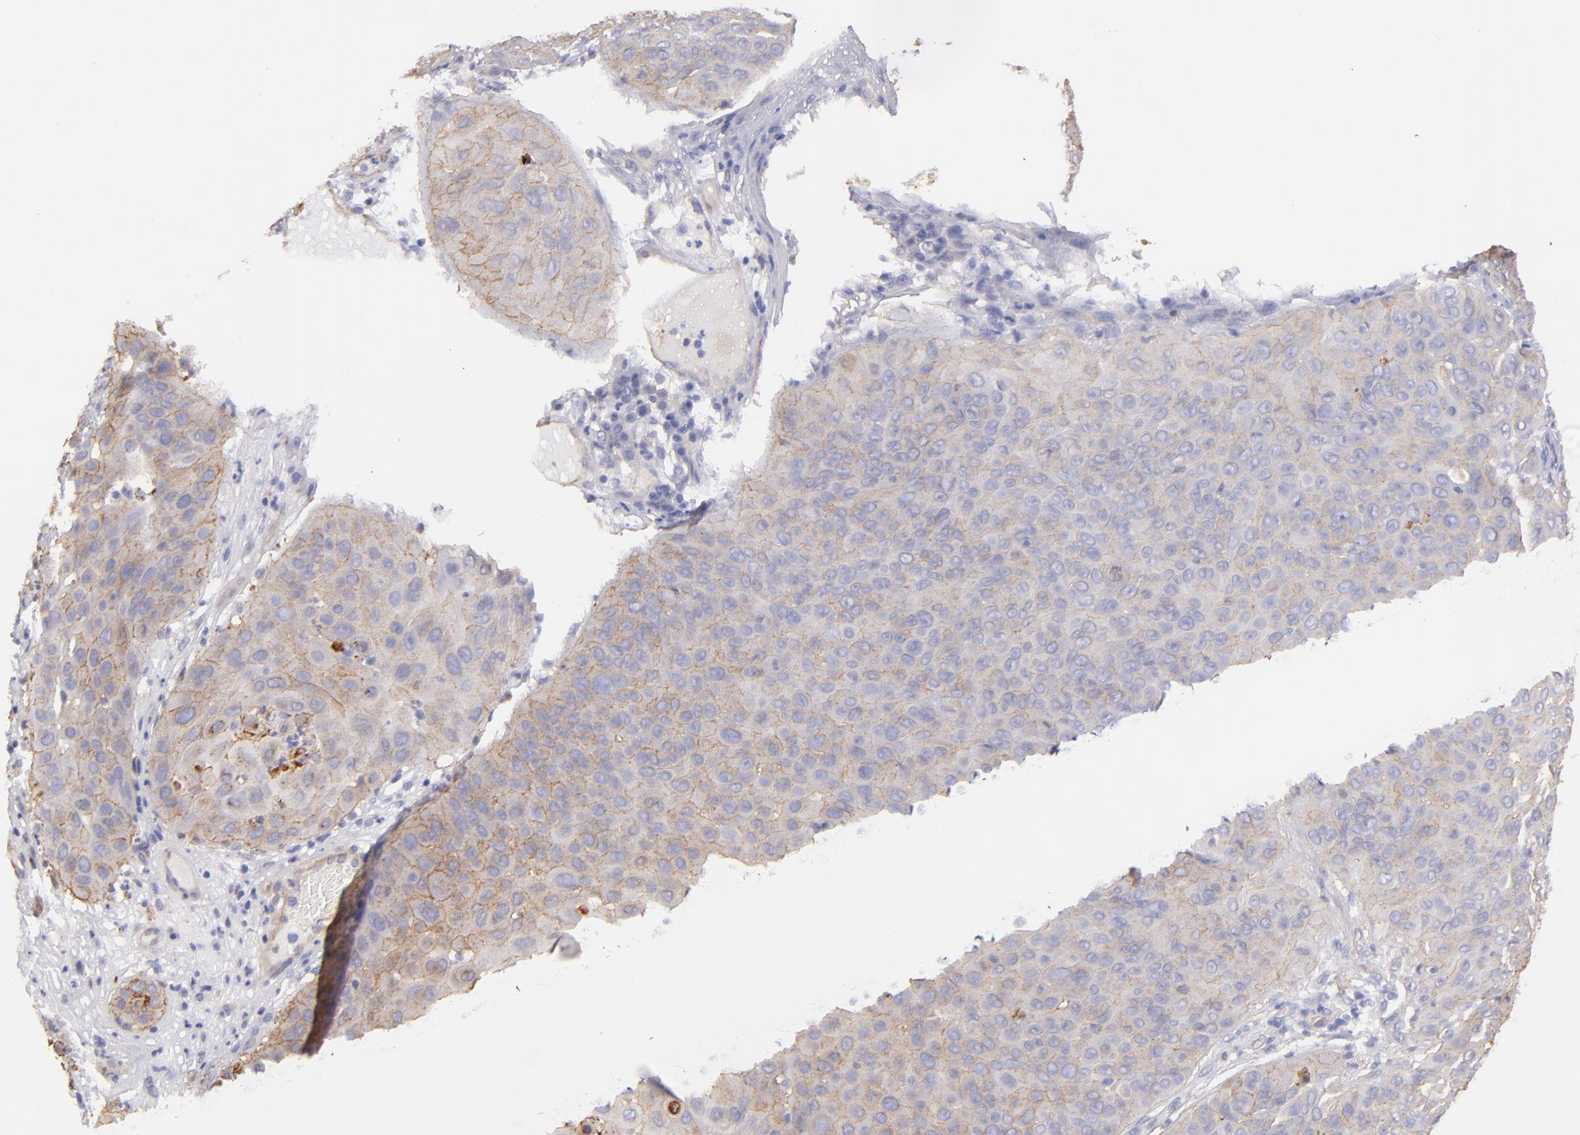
{"staining": {"intensity": "moderate", "quantity": "25%-75%", "location": "cytoplasmic/membranous"}, "tissue": "skin cancer", "cell_type": "Tumor cells", "image_type": "cancer", "snomed": [{"axis": "morphology", "description": "Squamous cell carcinoma, NOS"}, {"axis": "topography", "description": "Skin"}], "caption": "Immunohistochemistry image of human squamous cell carcinoma (skin) stained for a protein (brown), which reveals medium levels of moderate cytoplasmic/membranous expression in approximately 25%-75% of tumor cells.", "gene": "CD151", "patient": {"sex": "male", "age": 82}}